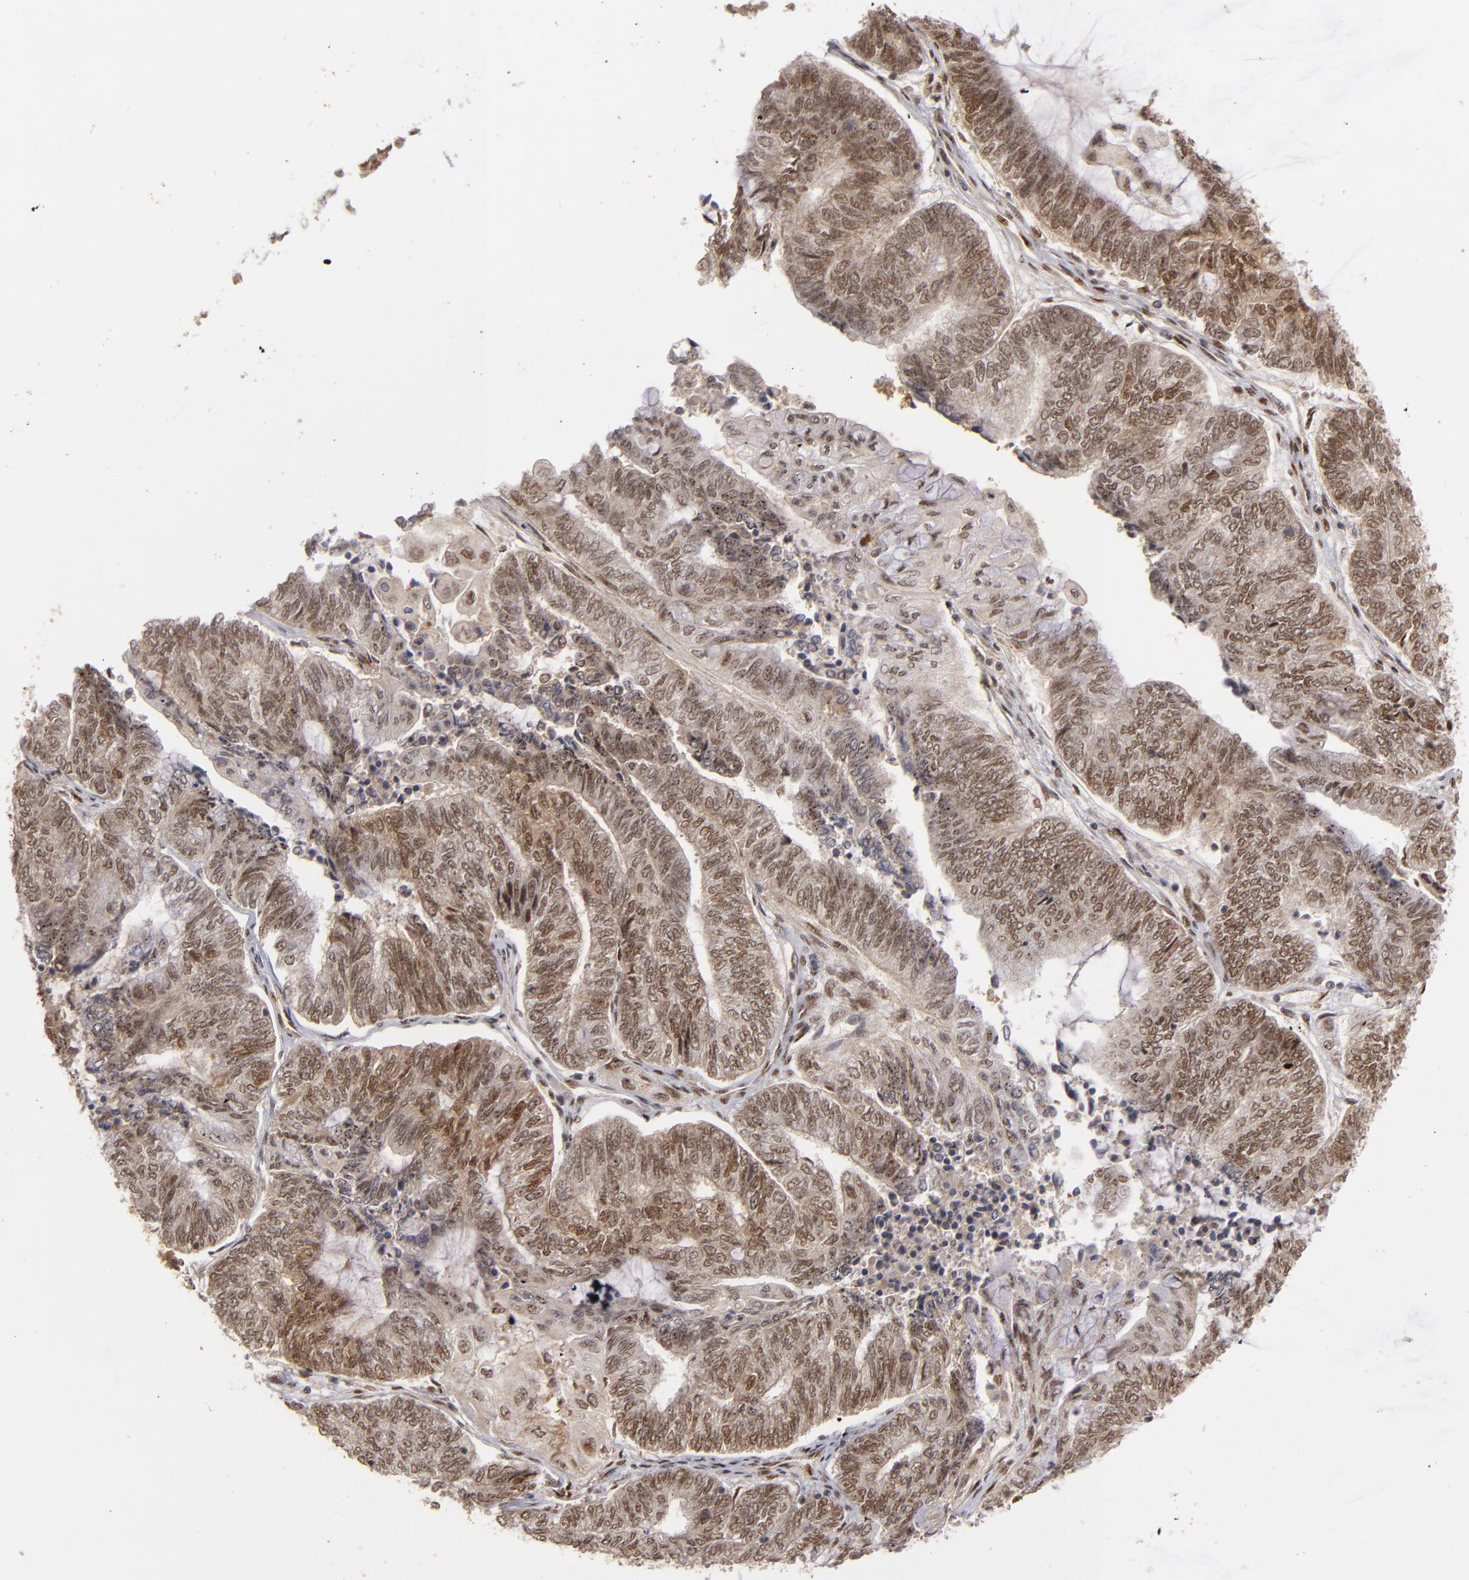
{"staining": {"intensity": "moderate", "quantity": "<25%", "location": "nuclear"}, "tissue": "endometrial cancer", "cell_type": "Tumor cells", "image_type": "cancer", "snomed": [{"axis": "morphology", "description": "Adenocarcinoma, NOS"}, {"axis": "topography", "description": "Uterus"}, {"axis": "topography", "description": "Endometrium"}], "caption": "Moderate nuclear expression is identified in approximately <25% of tumor cells in adenocarcinoma (endometrial).", "gene": "ZNF234", "patient": {"sex": "female", "age": 70}}